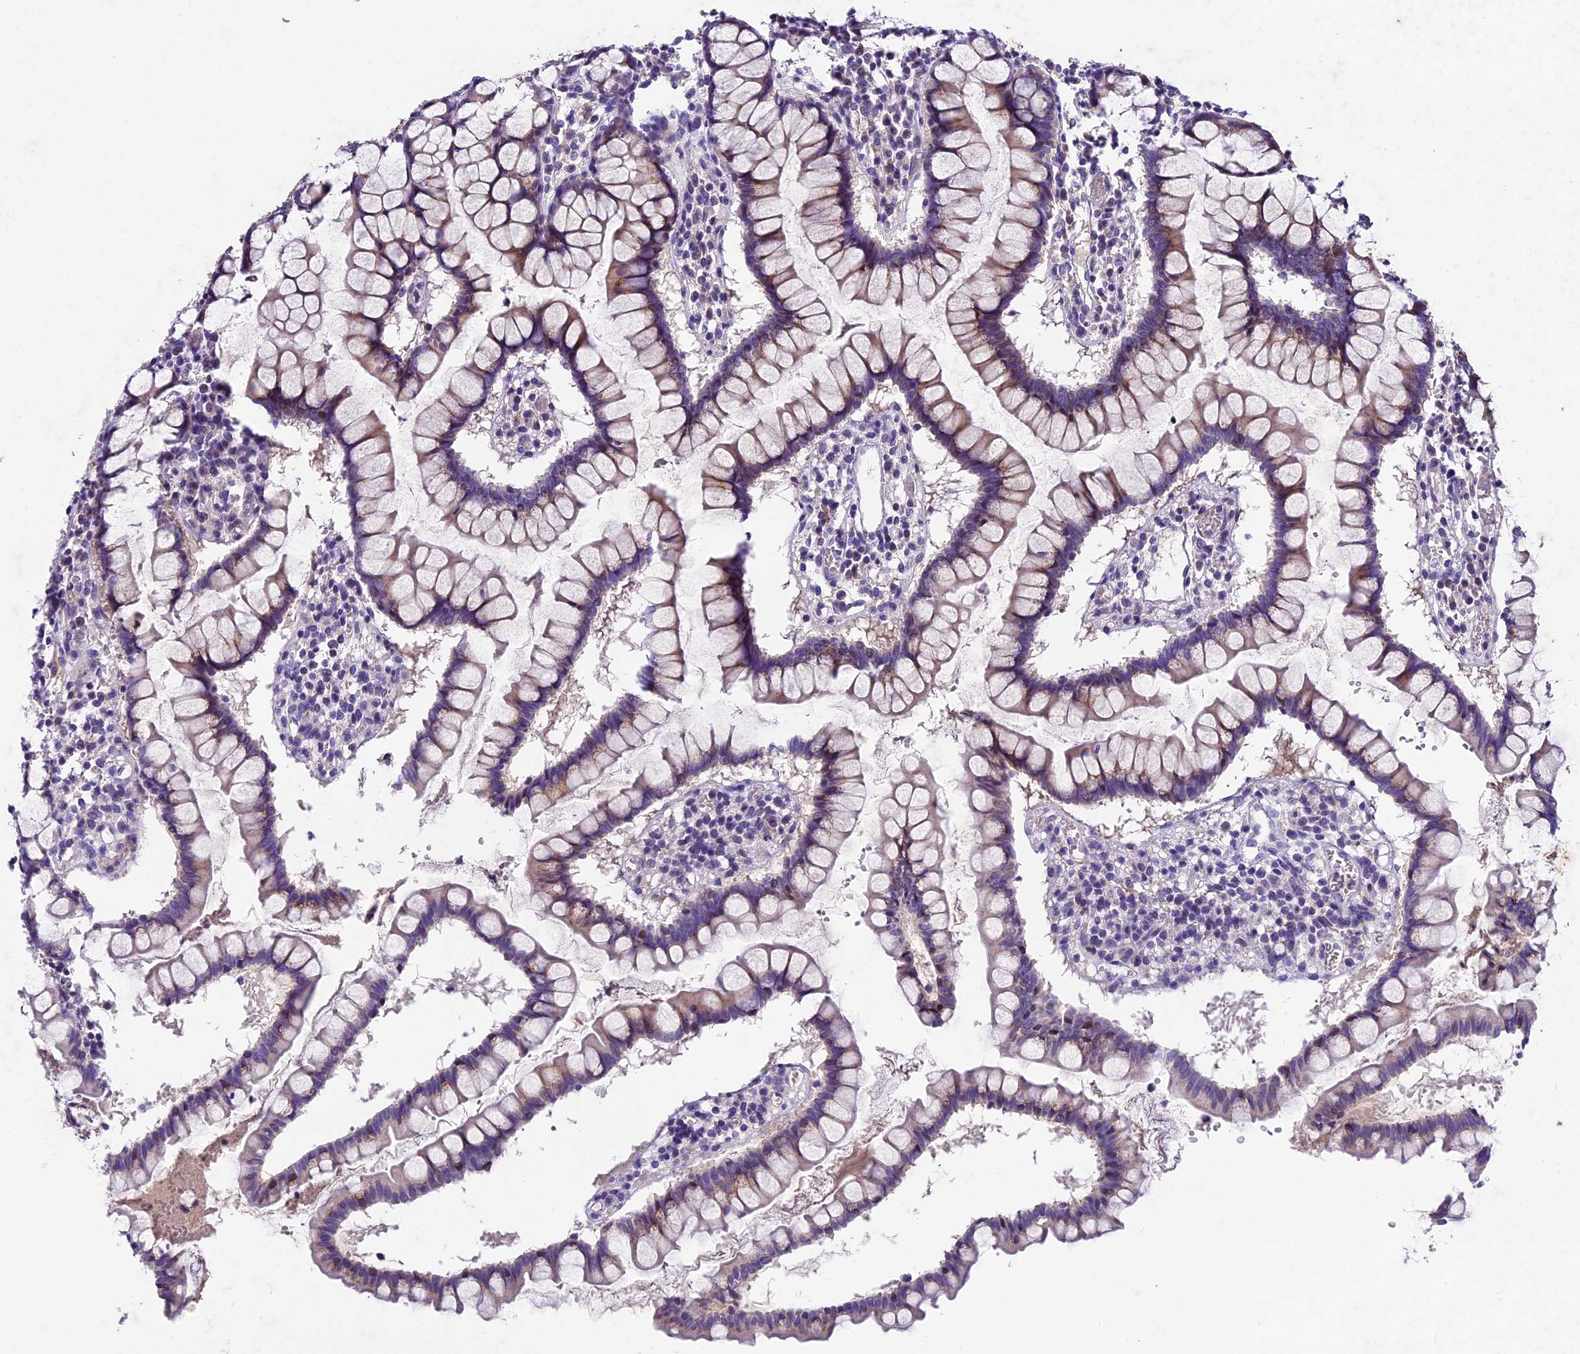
{"staining": {"intensity": "negative", "quantity": "none", "location": "none"}, "tissue": "colon", "cell_type": "Endothelial cells", "image_type": "normal", "snomed": [{"axis": "morphology", "description": "Normal tissue, NOS"}, {"axis": "morphology", "description": "Adenocarcinoma, NOS"}, {"axis": "topography", "description": "Colon"}], "caption": "High magnification brightfield microscopy of normal colon stained with DAB (3,3'-diaminobenzidine) (brown) and counterstained with hematoxylin (blue): endothelial cells show no significant staining. Brightfield microscopy of immunohistochemistry stained with DAB (3,3'-diaminobenzidine) (brown) and hematoxylin (blue), captured at high magnification.", "gene": "IFT140", "patient": {"sex": "female", "age": 55}}